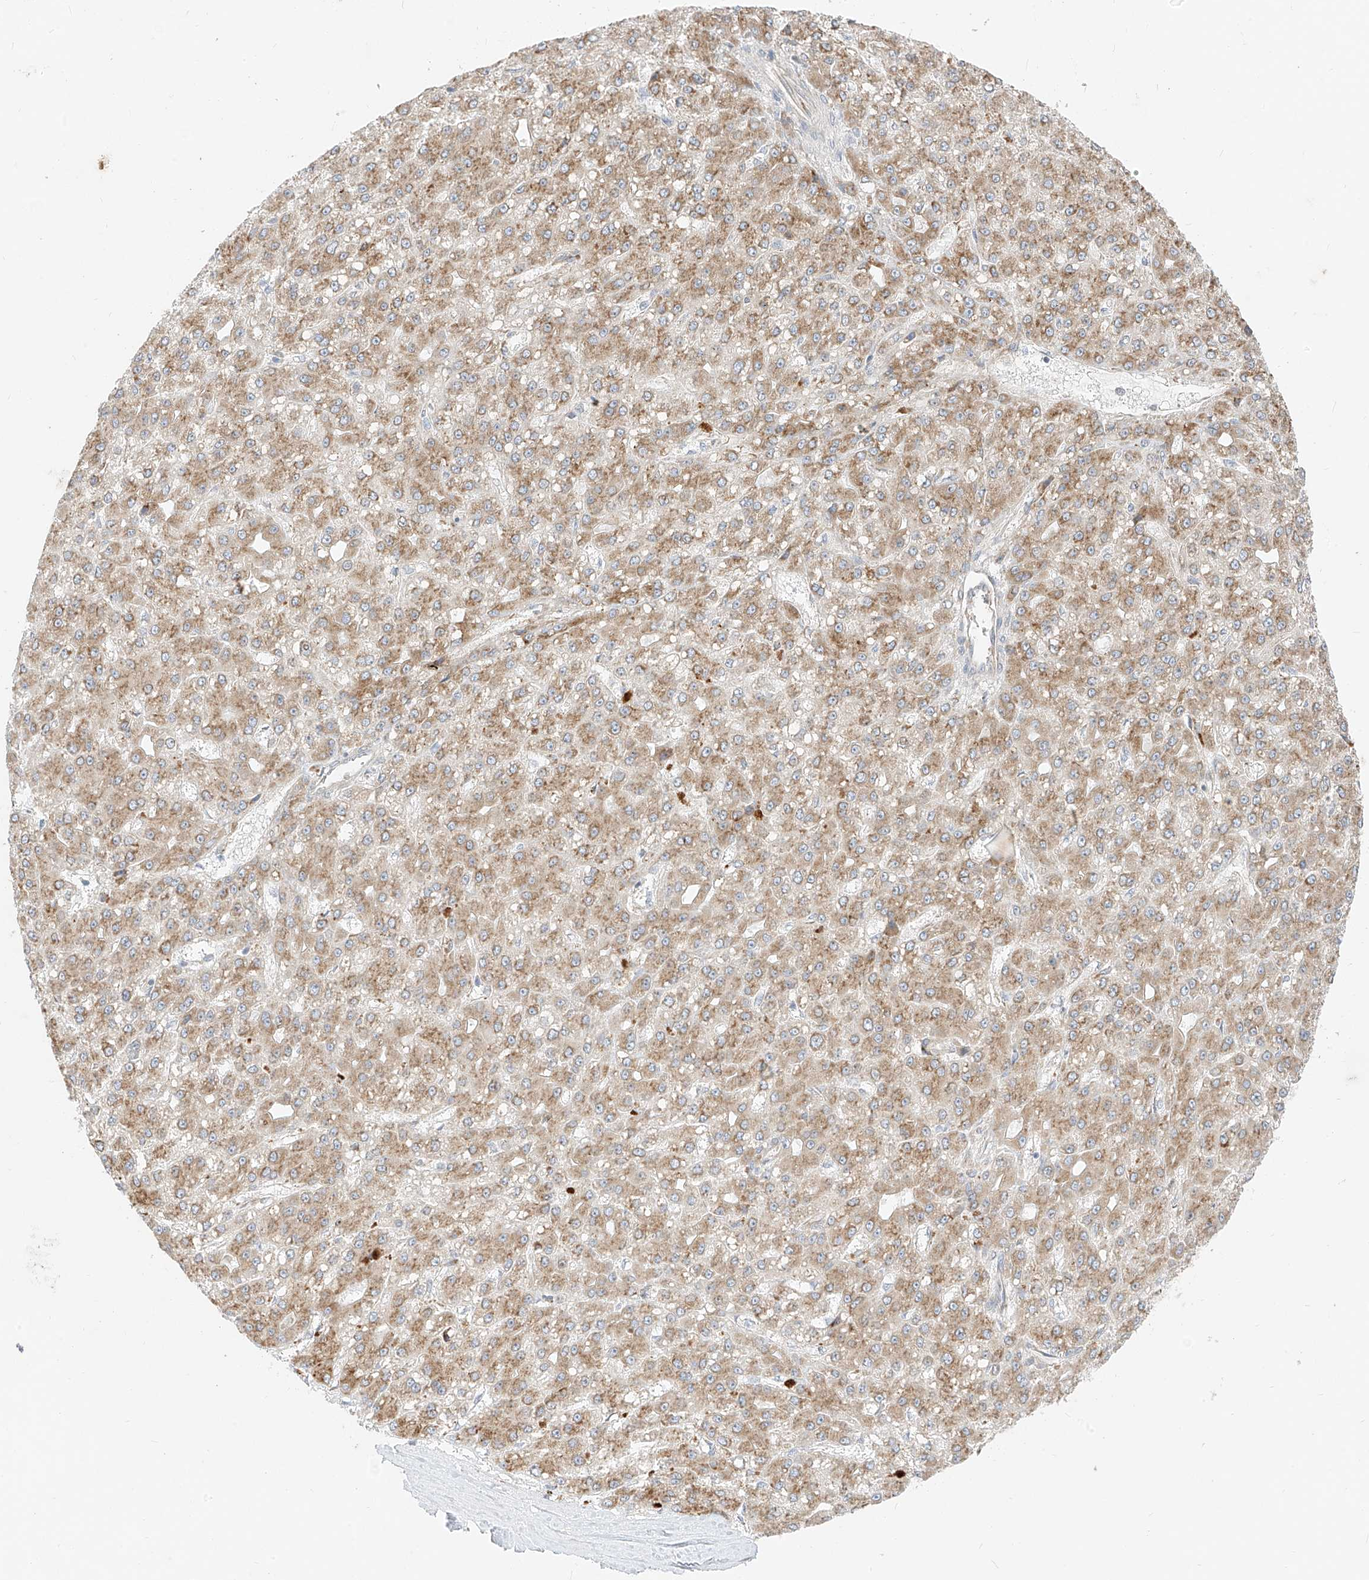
{"staining": {"intensity": "moderate", "quantity": ">75%", "location": "cytoplasmic/membranous"}, "tissue": "liver cancer", "cell_type": "Tumor cells", "image_type": "cancer", "snomed": [{"axis": "morphology", "description": "Carcinoma, Hepatocellular, NOS"}, {"axis": "topography", "description": "Liver"}], "caption": "Liver hepatocellular carcinoma stained with IHC exhibits moderate cytoplasmic/membranous expression in approximately >75% of tumor cells.", "gene": "STT3A", "patient": {"sex": "male", "age": 67}}